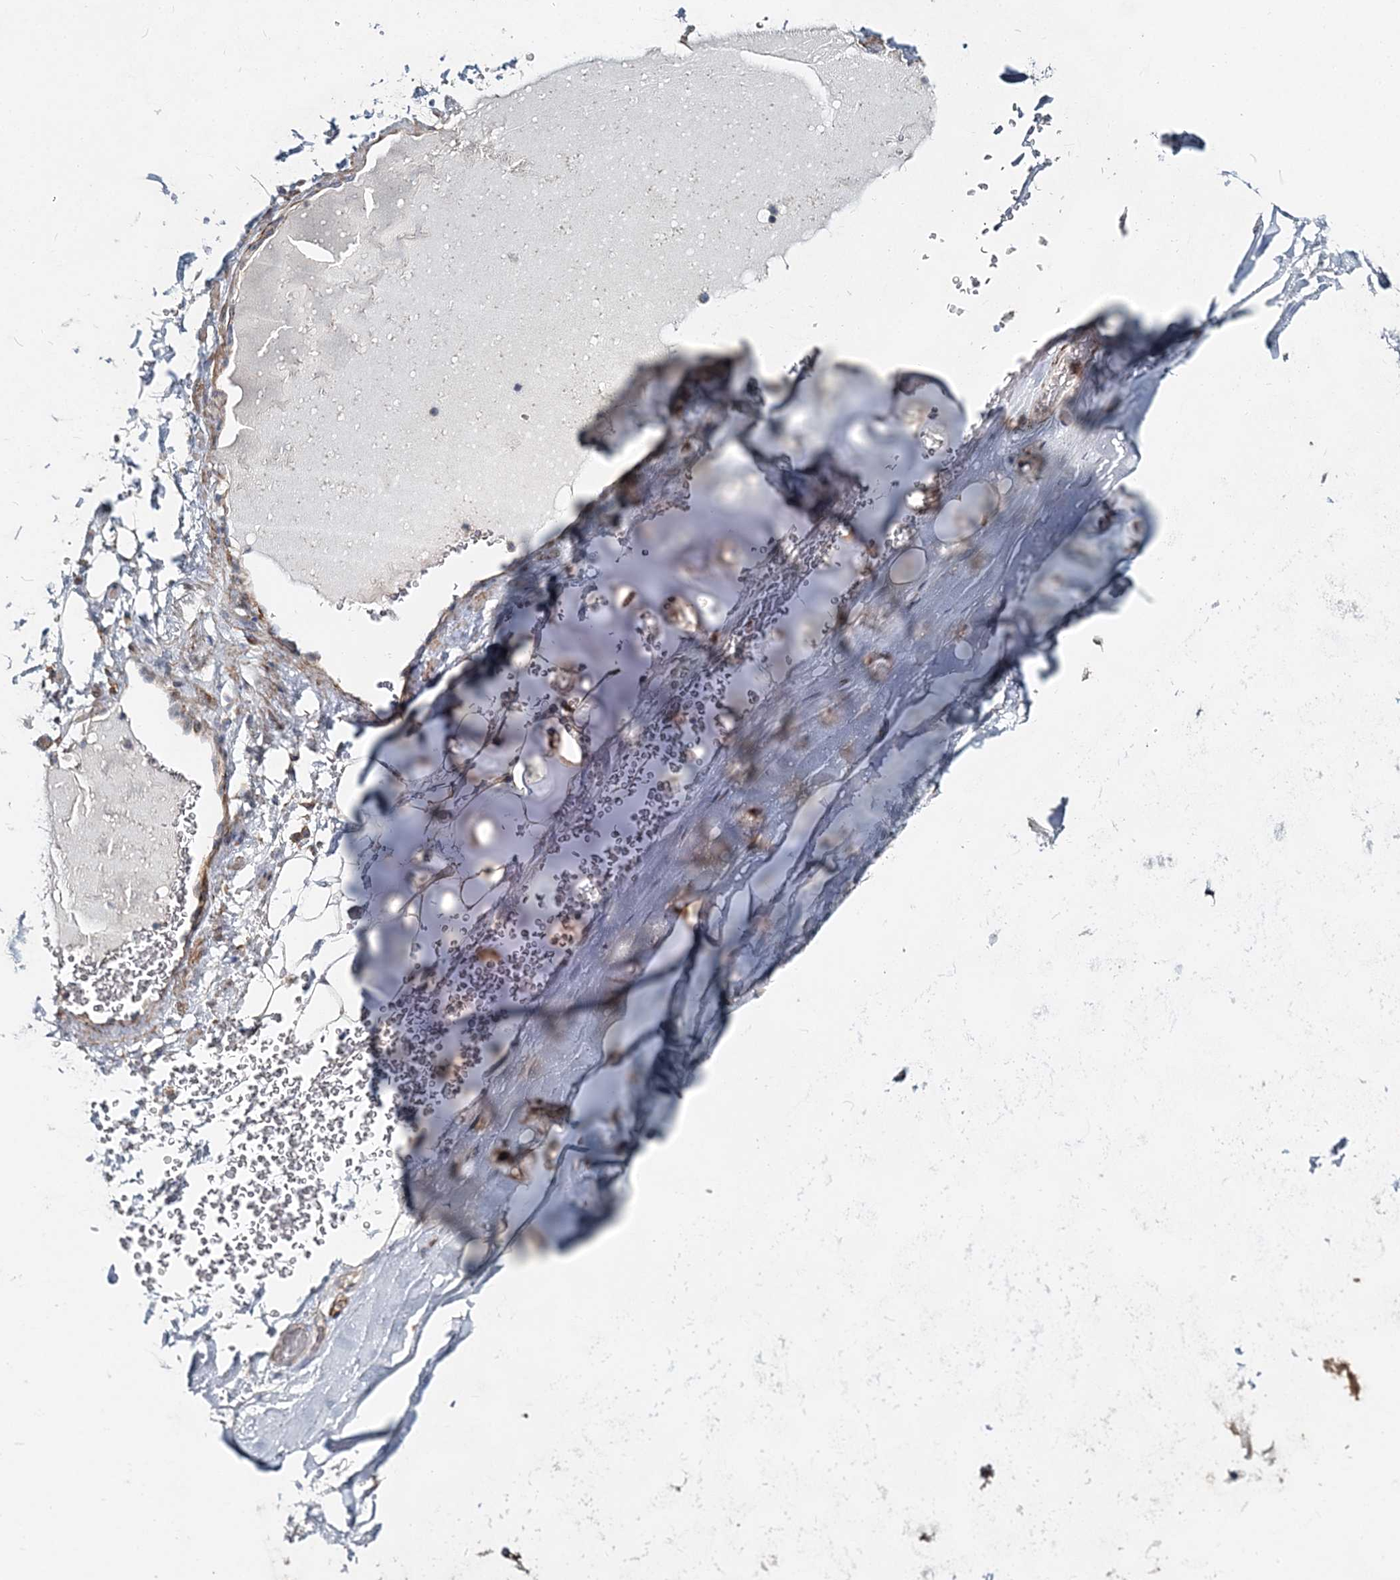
{"staining": {"intensity": "moderate", "quantity": ">75%", "location": "cytoplasmic/membranous"}, "tissue": "soft tissue", "cell_type": "Chondrocytes", "image_type": "normal", "snomed": [{"axis": "morphology", "description": "Normal tissue, NOS"}, {"axis": "topography", "description": "Bronchus"}], "caption": "Normal soft tissue exhibits moderate cytoplasmic/membranous staining in approximately >75% of chondrocytes.", "gene": "NBAS", "patient": {"sex": "male", "age": 66}}